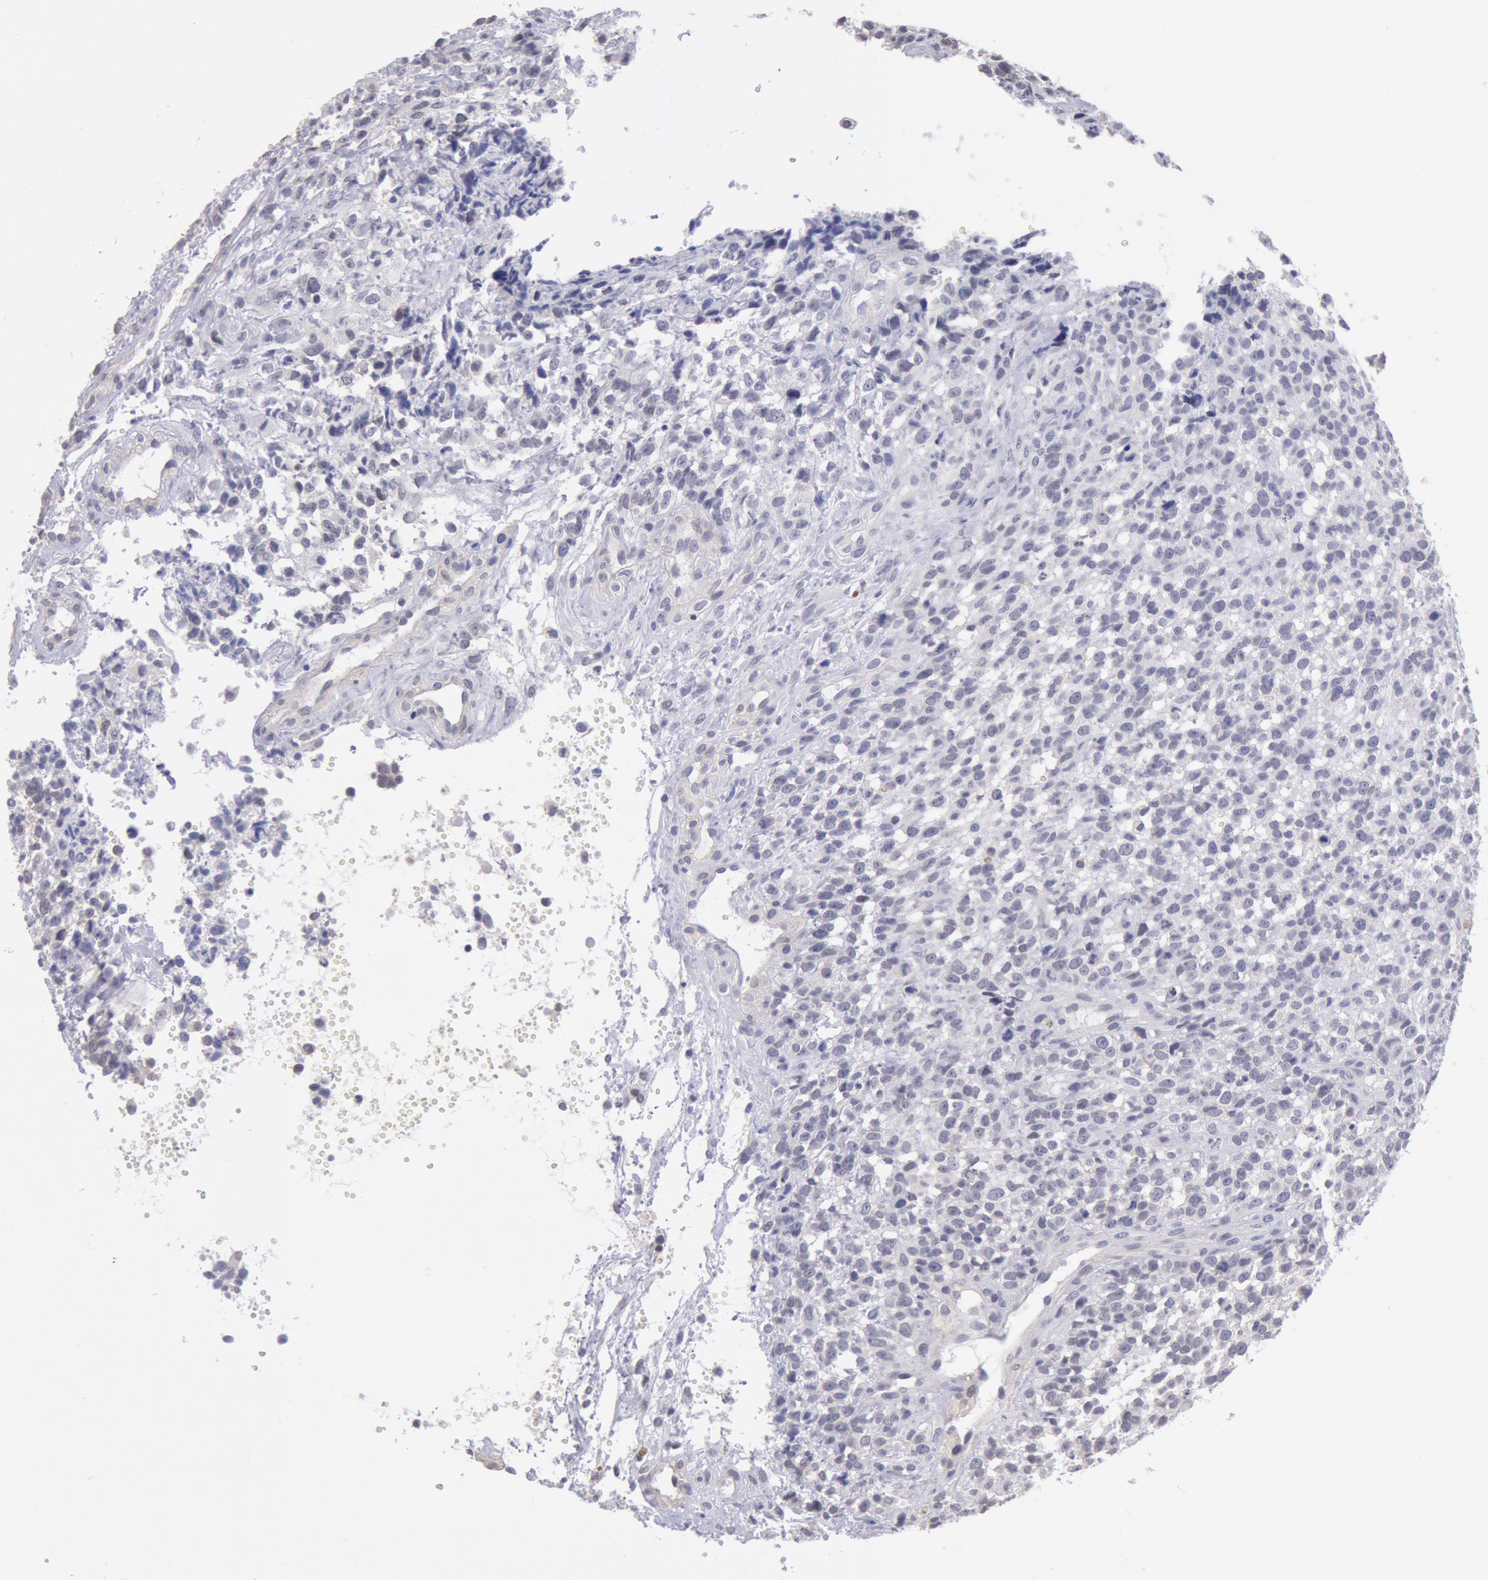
{"staining": {"intensity": "negative", "quantity": "none", "location": "none"}, "tissue": "glioma", "cell_type": "Tumor cells", "image_type": "cancer", "snomed": [{"axis": "morphology", "description": "Glioma, malignant, High grade"}, {"axis": "topography", "description": "Brain"}], "caption": "DAB immunohistochemical staining of human malignant high-grade glioma displays no significant positivity in tumor cells.", "gene": "MYH7", "patient": {"sex": "male", "age": 66}}